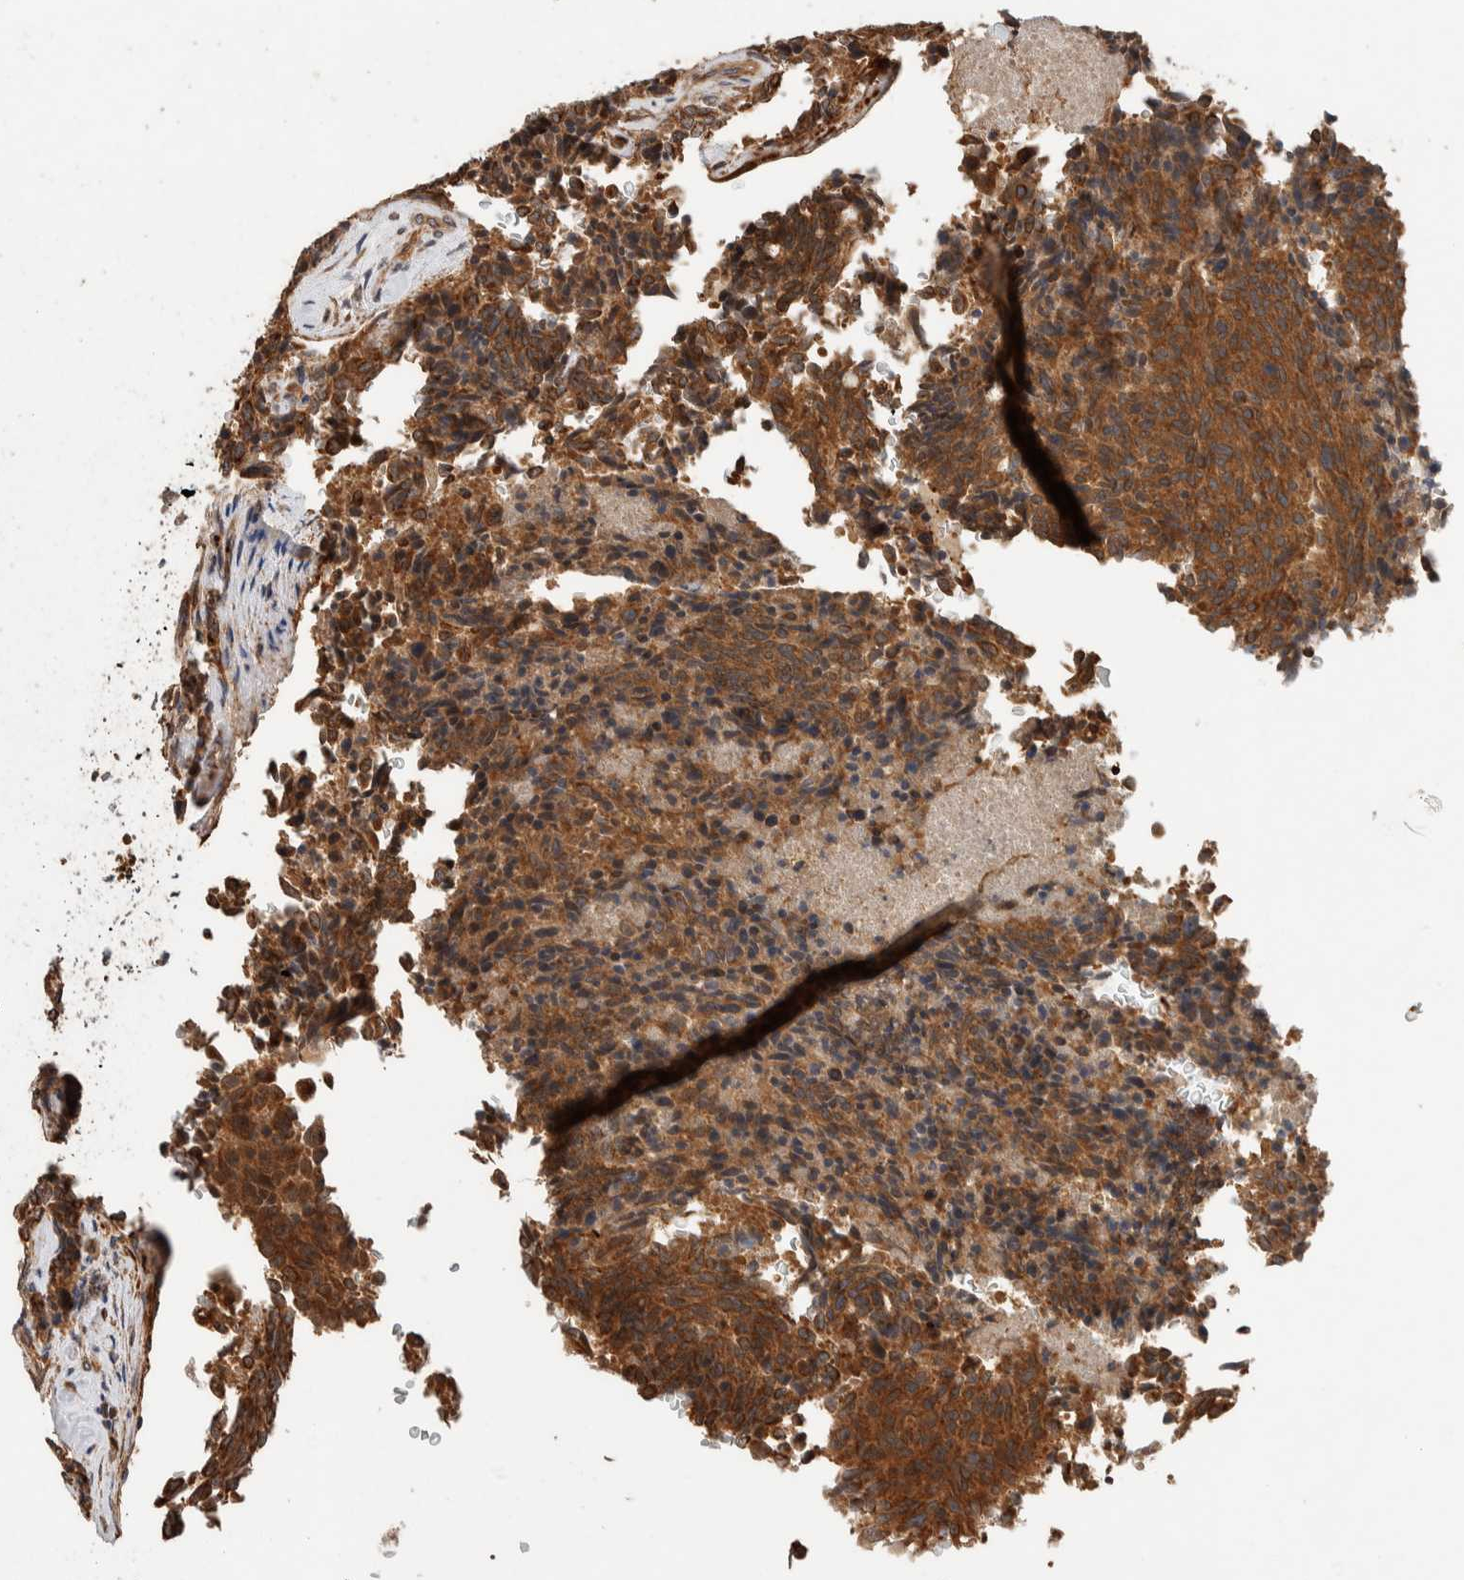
{"staining": {"intensity": "moderate", "quantity": ">75%", "location": "cytoplasmic/membranous"}, "tissue": "carcinoid", "cell_type": "Tumor cells", "image_type": "cancer", "snomed": [{"axis": "morphology", "description": "Carcinoid, malignant, NOS"}, {"axis": "topography", "description": "Pancreas"}], "caption": "A high-resolution histopathology image shows immunohistochemistry staining of malignant carcinoid, which demonstrates moderate cytoplasmic/membranous expression in approximately >75% of tumor cells.", "gene": "SYNRG", "patient": {"sex": "female", "age": 54}}